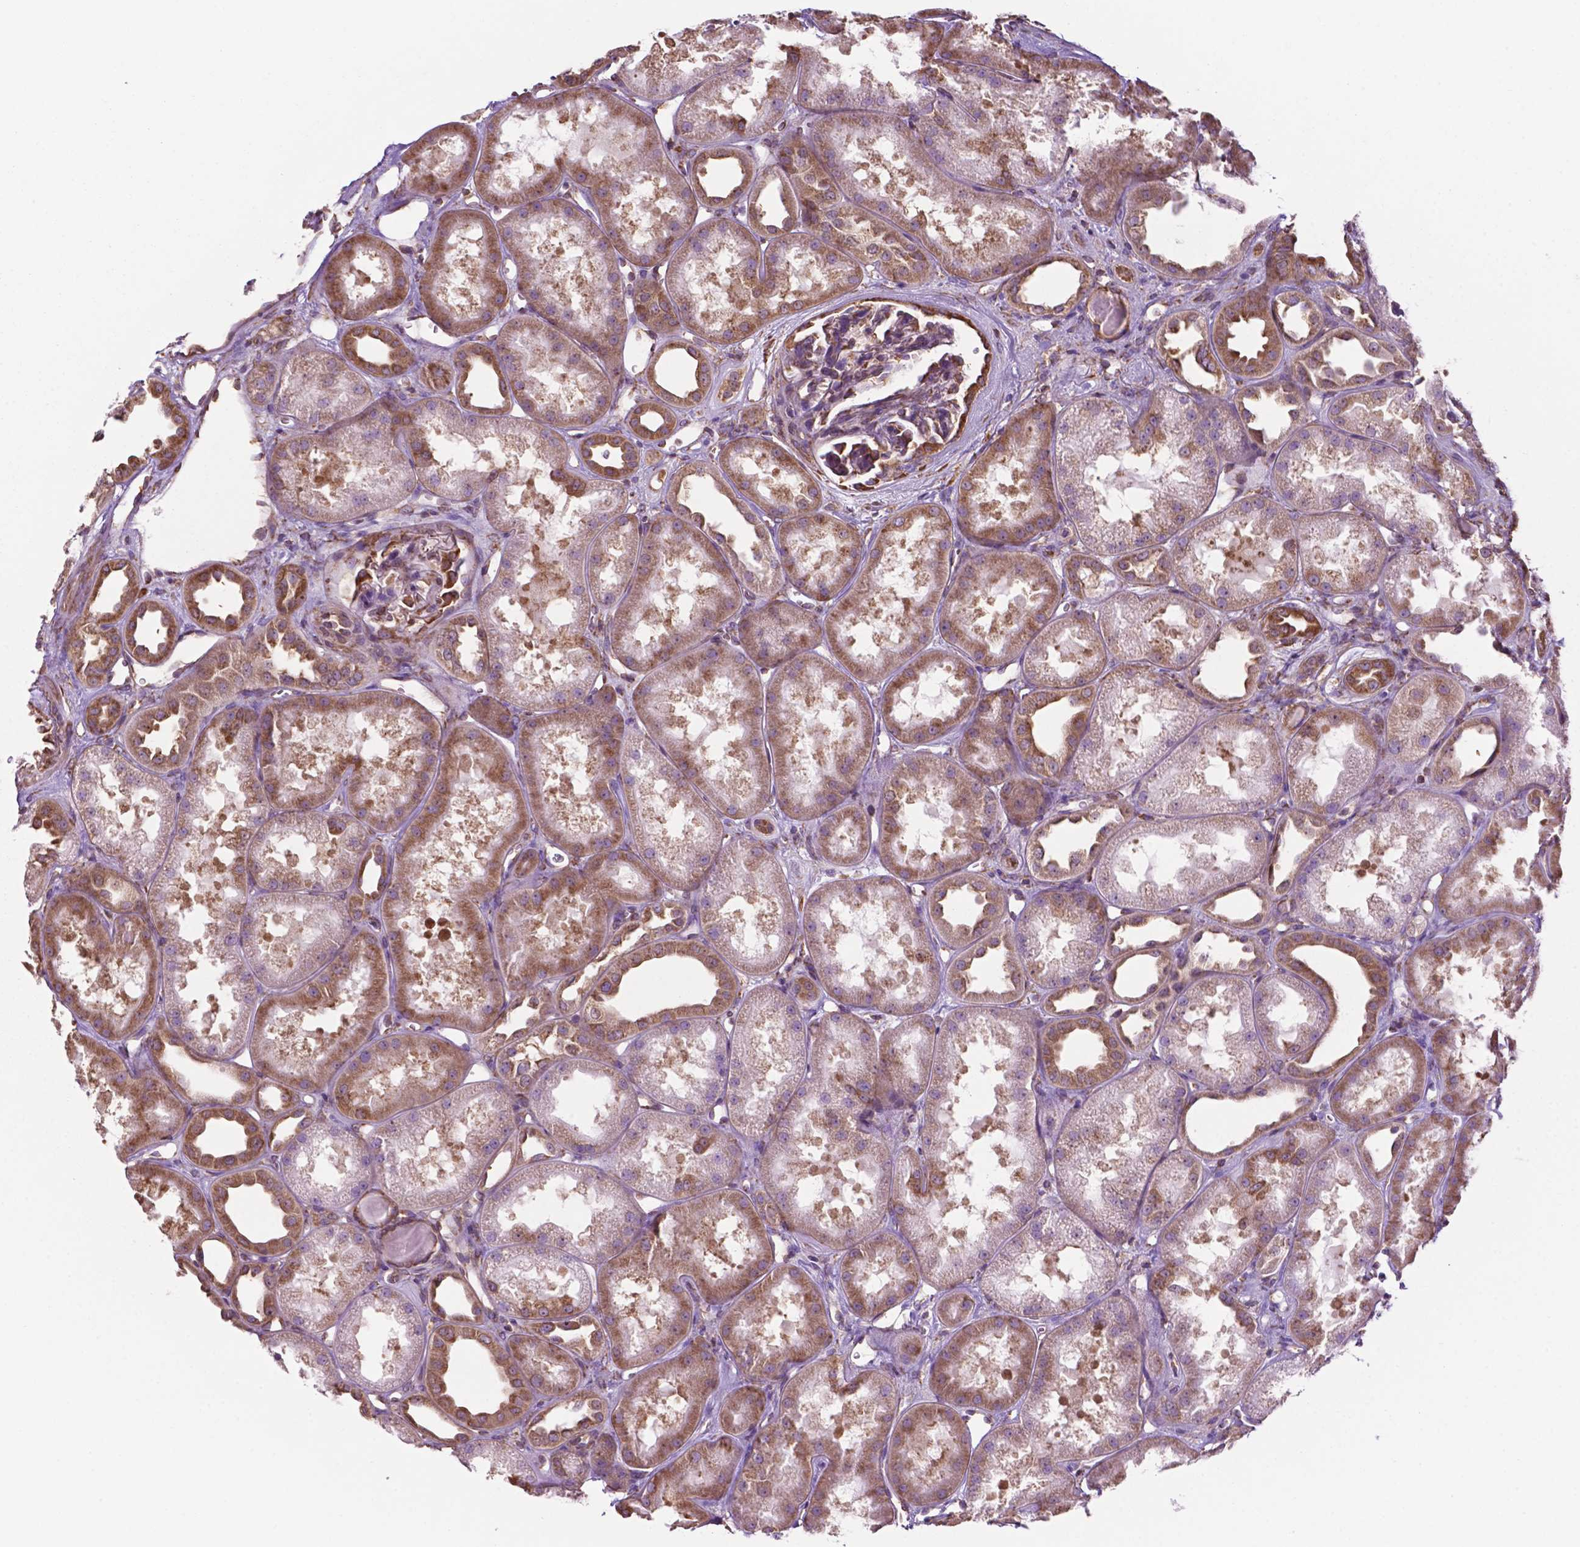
{"staining": {"intensity": "weak", "quantity": "25%-75%", "location": "cytoplasmic/membranous"}, "tissue": "kidney", "cell_type": "Cells in glomeruli", "image_type": "normal", "snomed": [{"axis": "morphology", "description": "Normal tissue, NOS"}, {"axis": "topography", "description": "Kidney"}], "caption": "Immunohistochemistry (IHC) staining of unremarkable kidney, which exhibits low levels of weak cytoplasmic/membranous staining in approximately 25%-75% of cells in glomeruli indicating weak cytoplasmic/membranous protein staining. The staining was performed using DAB (brown) for protein detection and nuclei were counterstained in hematoxylin (blue).", "gene": "RPL29", "patient": {"sex": "male", "age": 61}}